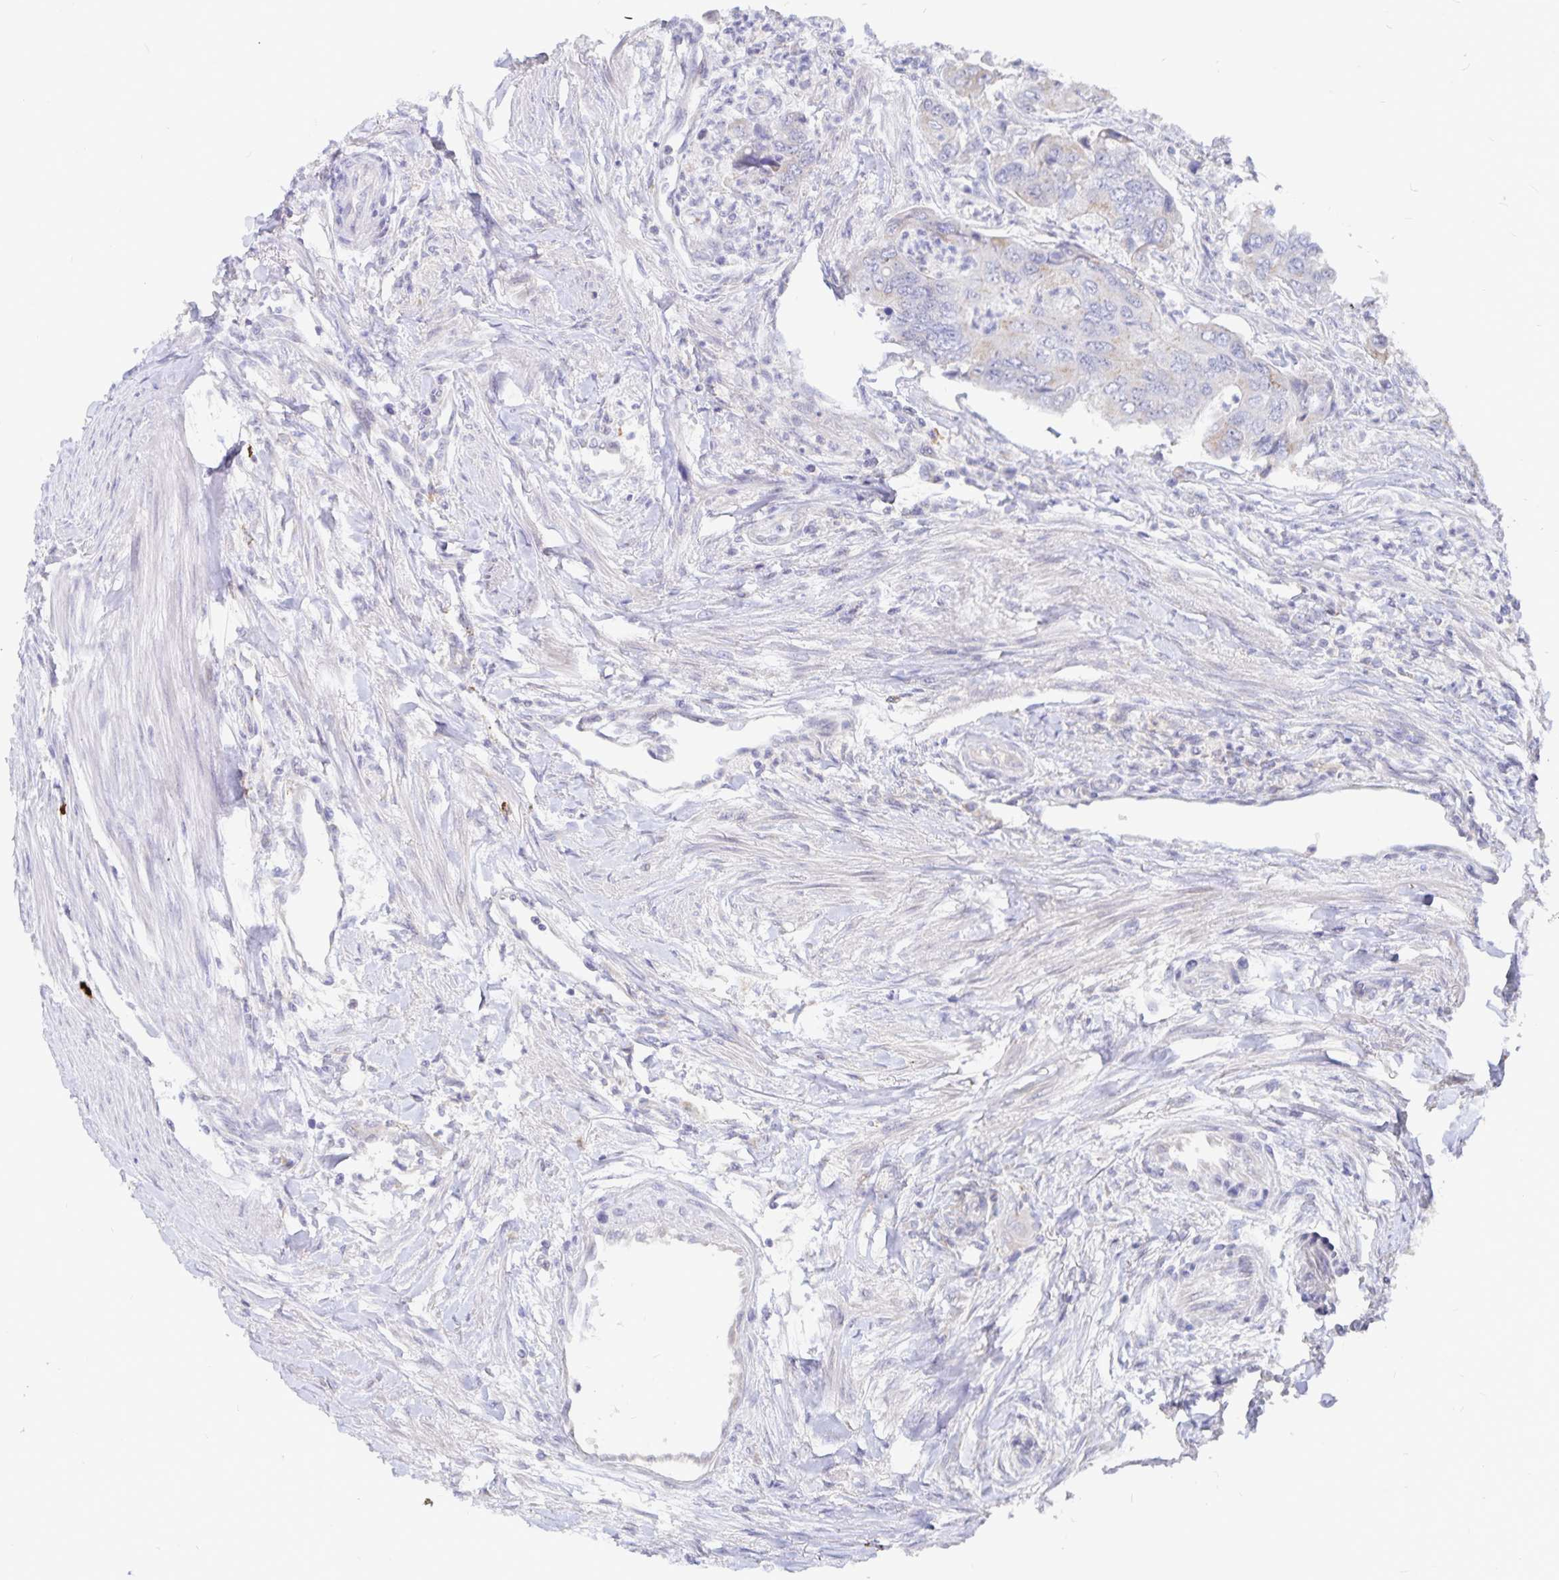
{"staining": {"intensity": "weak", "quantity": "<25%", "location": "cytoplasmic/membranous"}, "tissue": "colorectal cancer", "cell_type": "Tumor cells", "image_type": "cancer", "snomed": [{"axis": "morphology", "description": "Adenocarcinoma, NOS"}, {"axis": "topography", "description": "Colon"}], "caption": "Colorectal cancer was stained to show a protein in brown. There is no significant expression in tumor cells.", "gene": "PKHD1", "patient": {"sex": "female", "age": 67}}